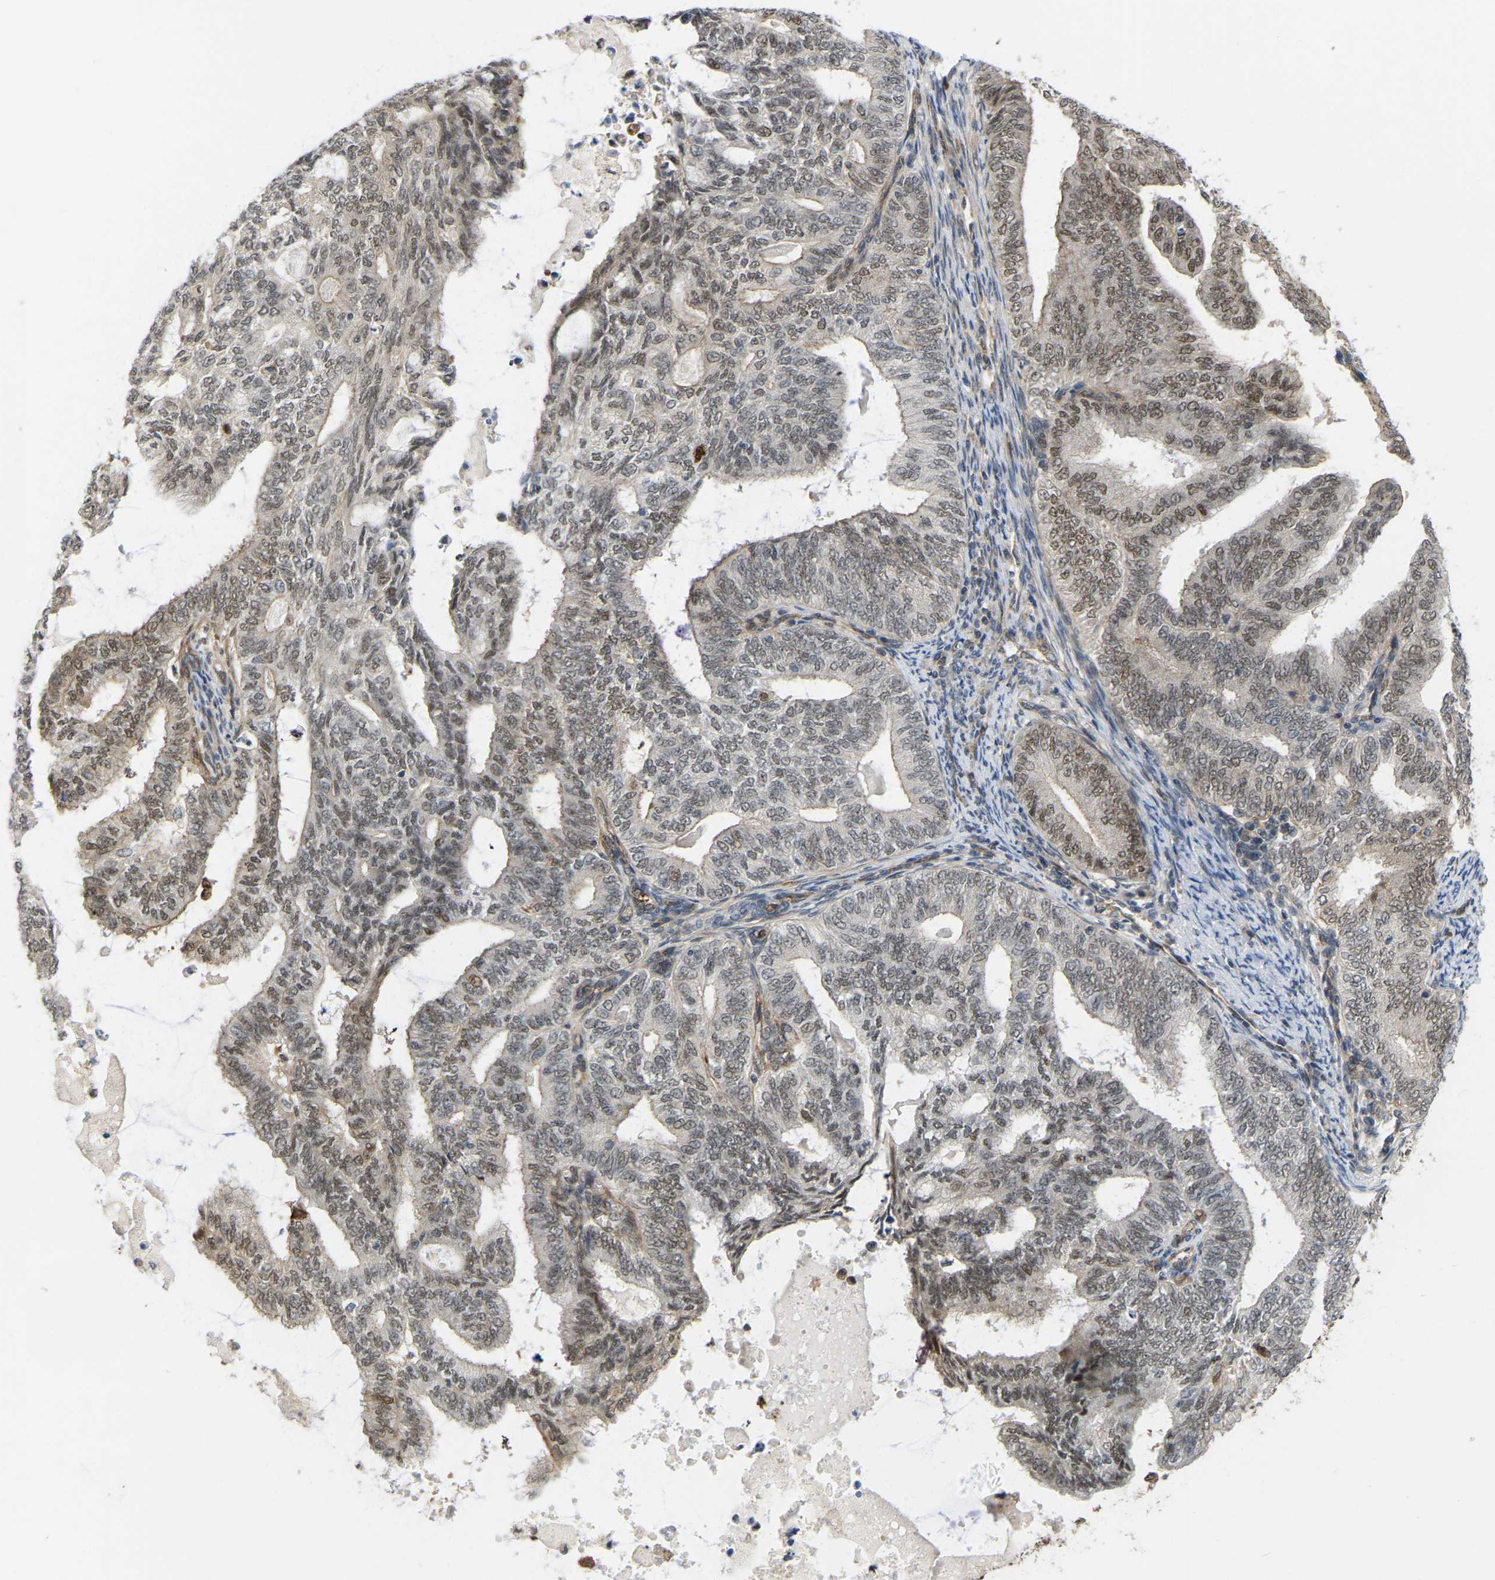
{"staining": {"intensity": "moderate", "quantity": "25%-75%", "location": "nuclear"}, "tissue": "endometrial cancer", "cell_type": "Tumor cells", "image_type": "cancer", "snomed": [{"axis": "morphology", "description": "Adenocarcinoma, NOS"}, {"axis": "topography", "description": "Endometrium"}], "caption": "A medium amount of moderate nuclear expression is identified in about 25%-75% of tumor cells in endometrial adenocarcinoma tissue.", "gene": "SERPINB5", "patient": {"sex": "female", "age": 58}}